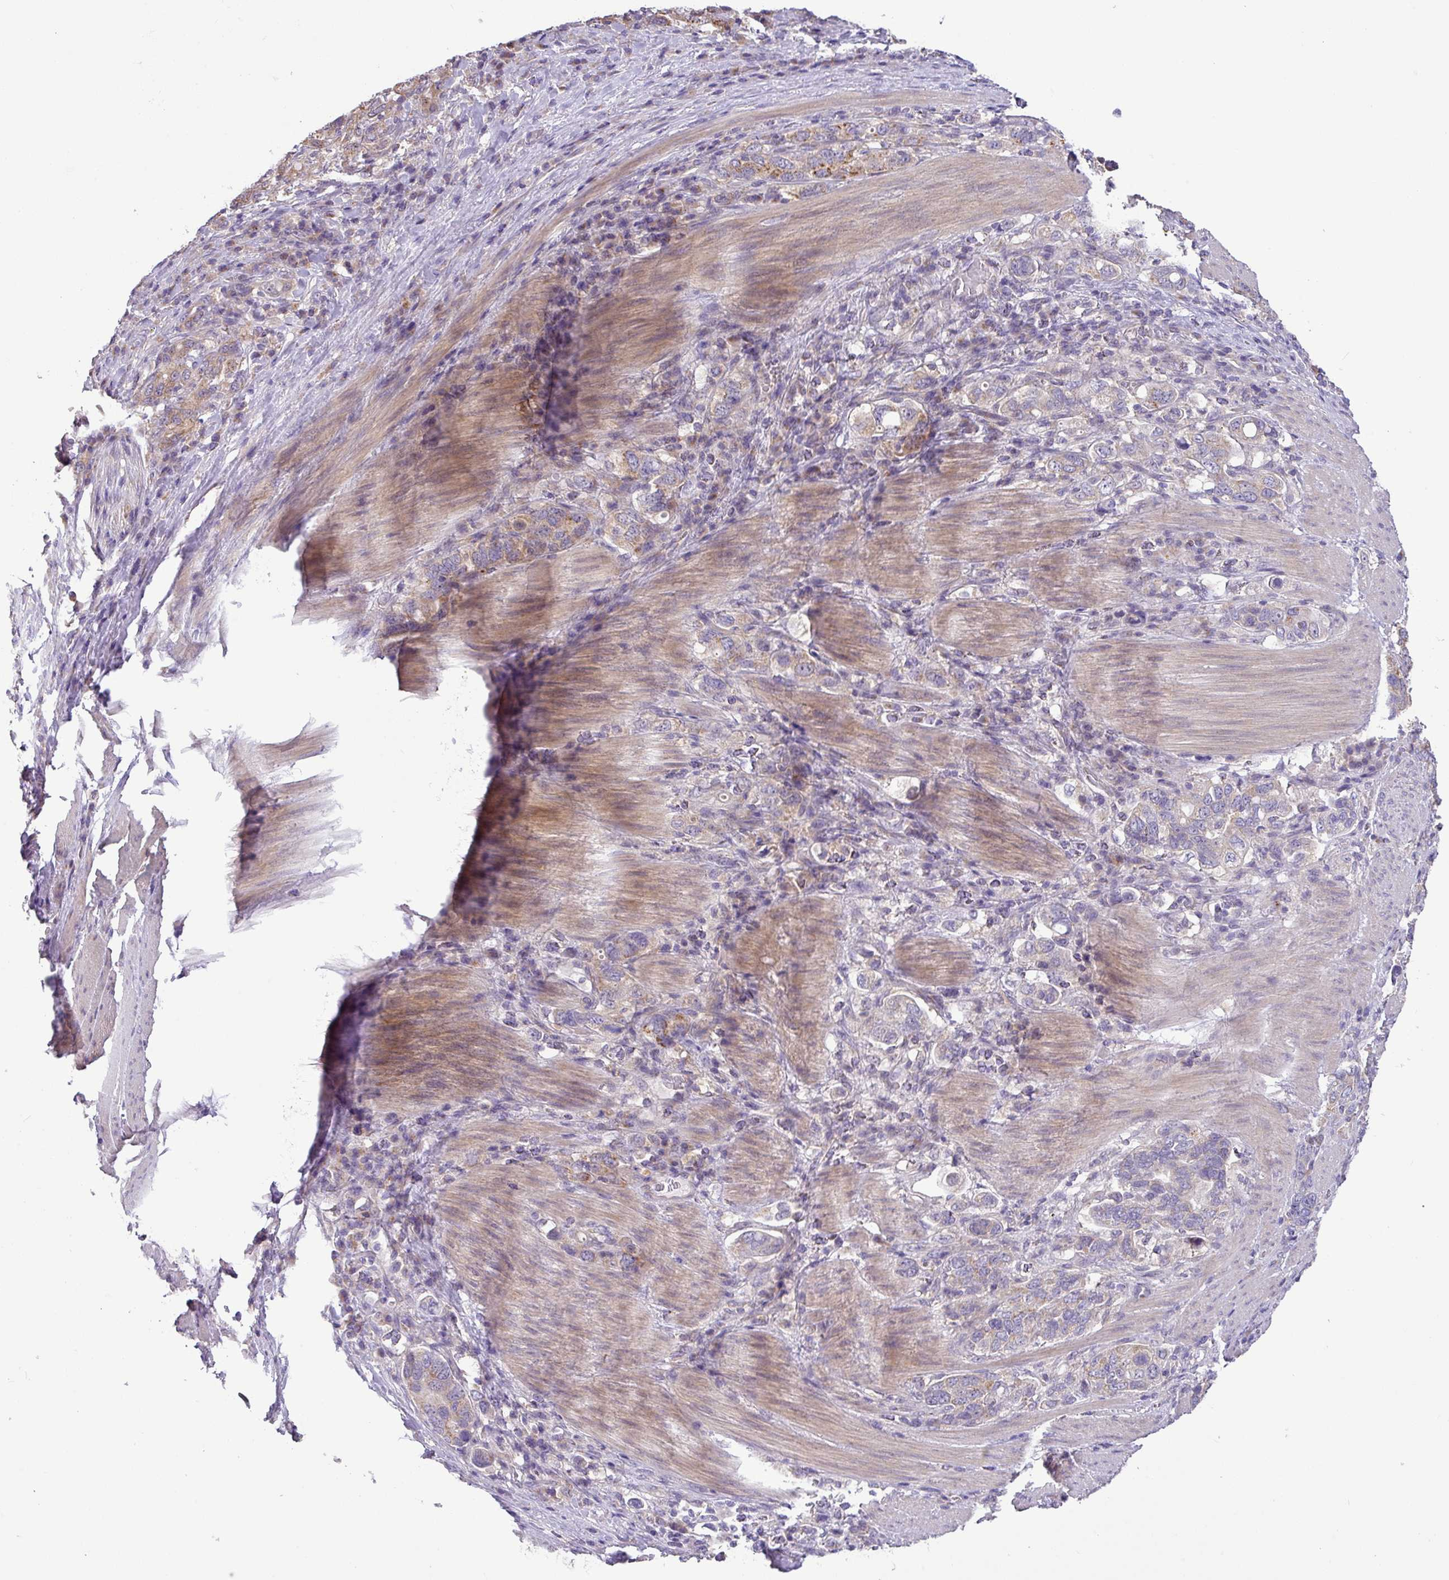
{"staining": {"intensity": "weak", "quantity": "25%-75%", "location": "cytoplasmic/membranous"}, "tissue": "stomach cancer", "cell_type": "Tumor cells", "image_type": "cancer", "snomed": [{"axis": "morphology", "description": "Adenocarcinoma, NOS"}, {"axis": "topography", "description": "Stomach, upper"}, {"axis": "topography", "description": "Stomach"}], "caption": "A micrograph of stomach cancer (adenocarcinoma) stained for a protein reveals weak cytoplasmic/membranous brown staining in tumor cells. The protein is shown in brown color, while the nuclei are stained blue.", "gene": "GALNT12", "patient": {"sex": "male", "age": 62}}